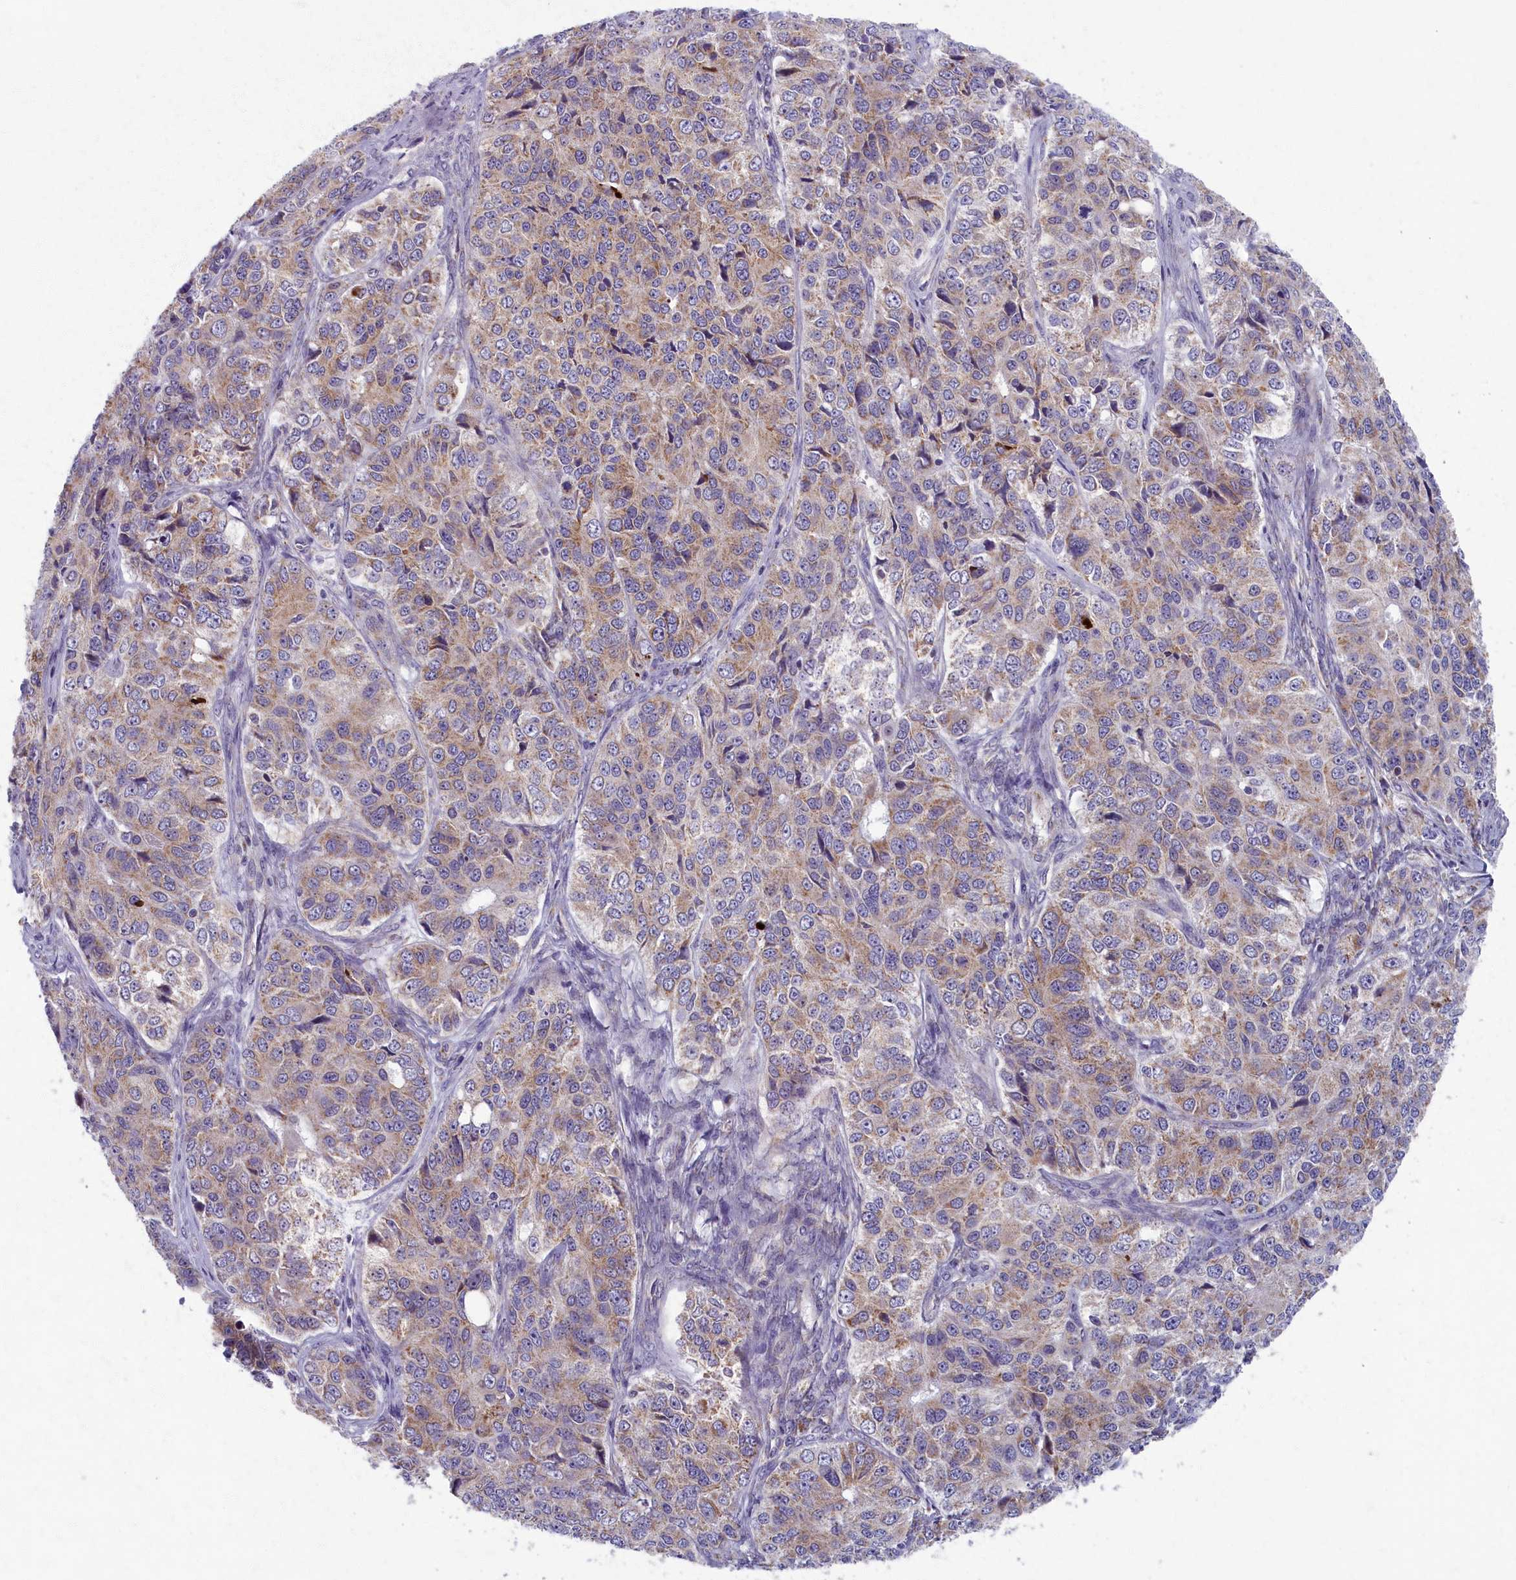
{"staining": {"intensity": "weak", "quantity": ">75%", "location": "cytoplasmic/membranous"}, "tissue": "ovarian cancer", "cell_type": "Tumor cells", "image_type": "cancer", "snomed": [{"axis": "morphology", "description": "Carcinoma, endometroid"}, {"axis": "topography", "description": "Ovary"}], "caption": "A histopathology image of human ovarian cancer stained for a protein demonstrates weak cytoplasmic/membranous brown staining in tumor cells.", "gene": "MRPS25", "patient": {"sex": "female", "age": 51}}